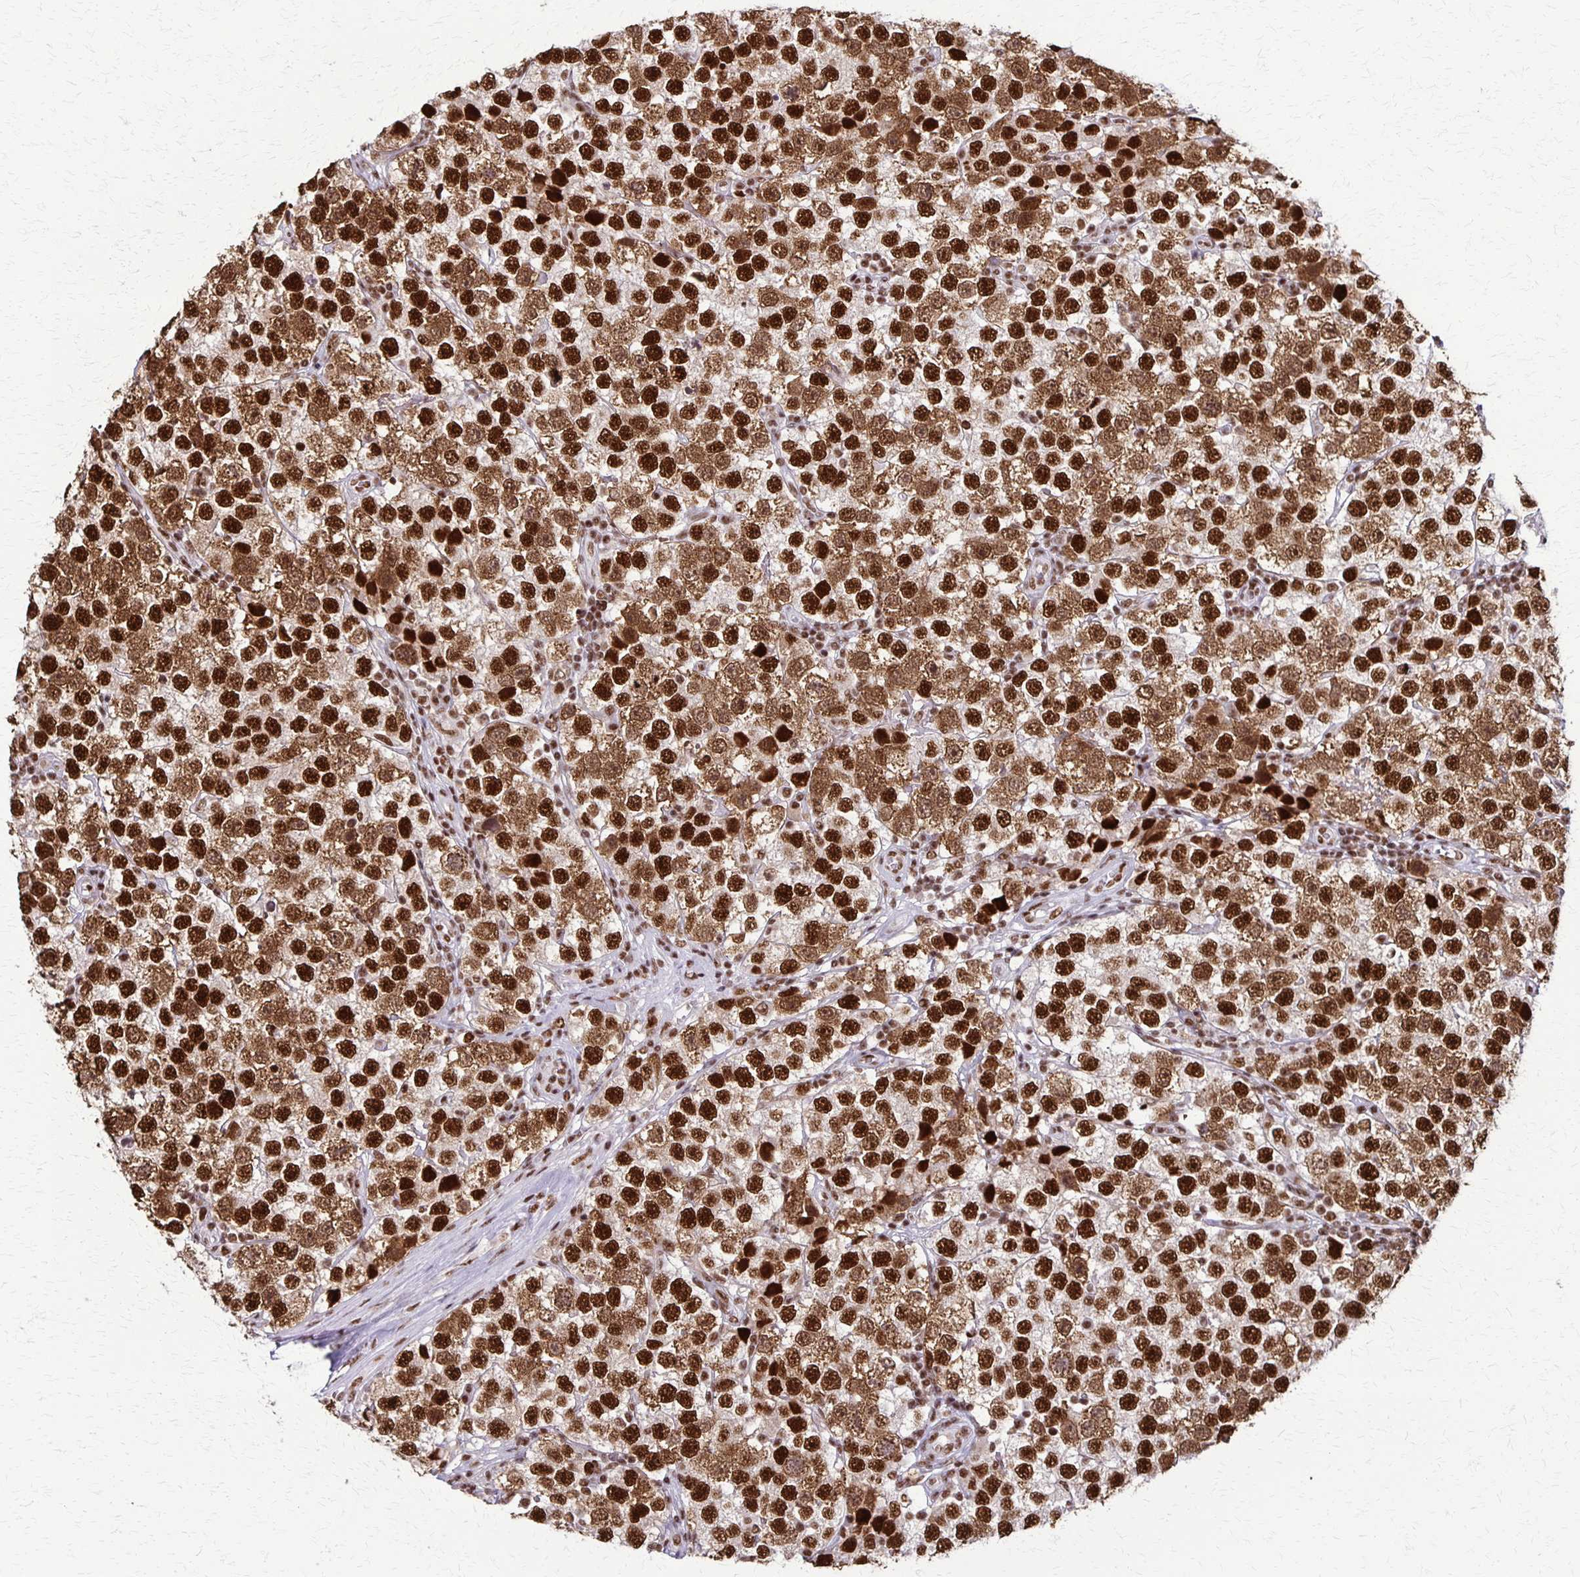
{"staining": {"intensity": "strong", "quantity": ">75%", "location": "cytoplasmic/membranous,nuclear"}, "tissue": "testis cancer", "cell_type": "Tumor cells", "image_type": "cancer", "snomed": [{"axis": "morphology", "description": "Seminoma, NOS"}, {"axis": "topography", "description": "Testis"}], "caption": "About >75% of tumor cells in testis seminoma show strong cytoplasmic/membranous and nuclear protein positivity as visualized by brown immunohistochemical staining.", "gene": "XRCC6", "patient": {"sex": "male", "age": 34}}